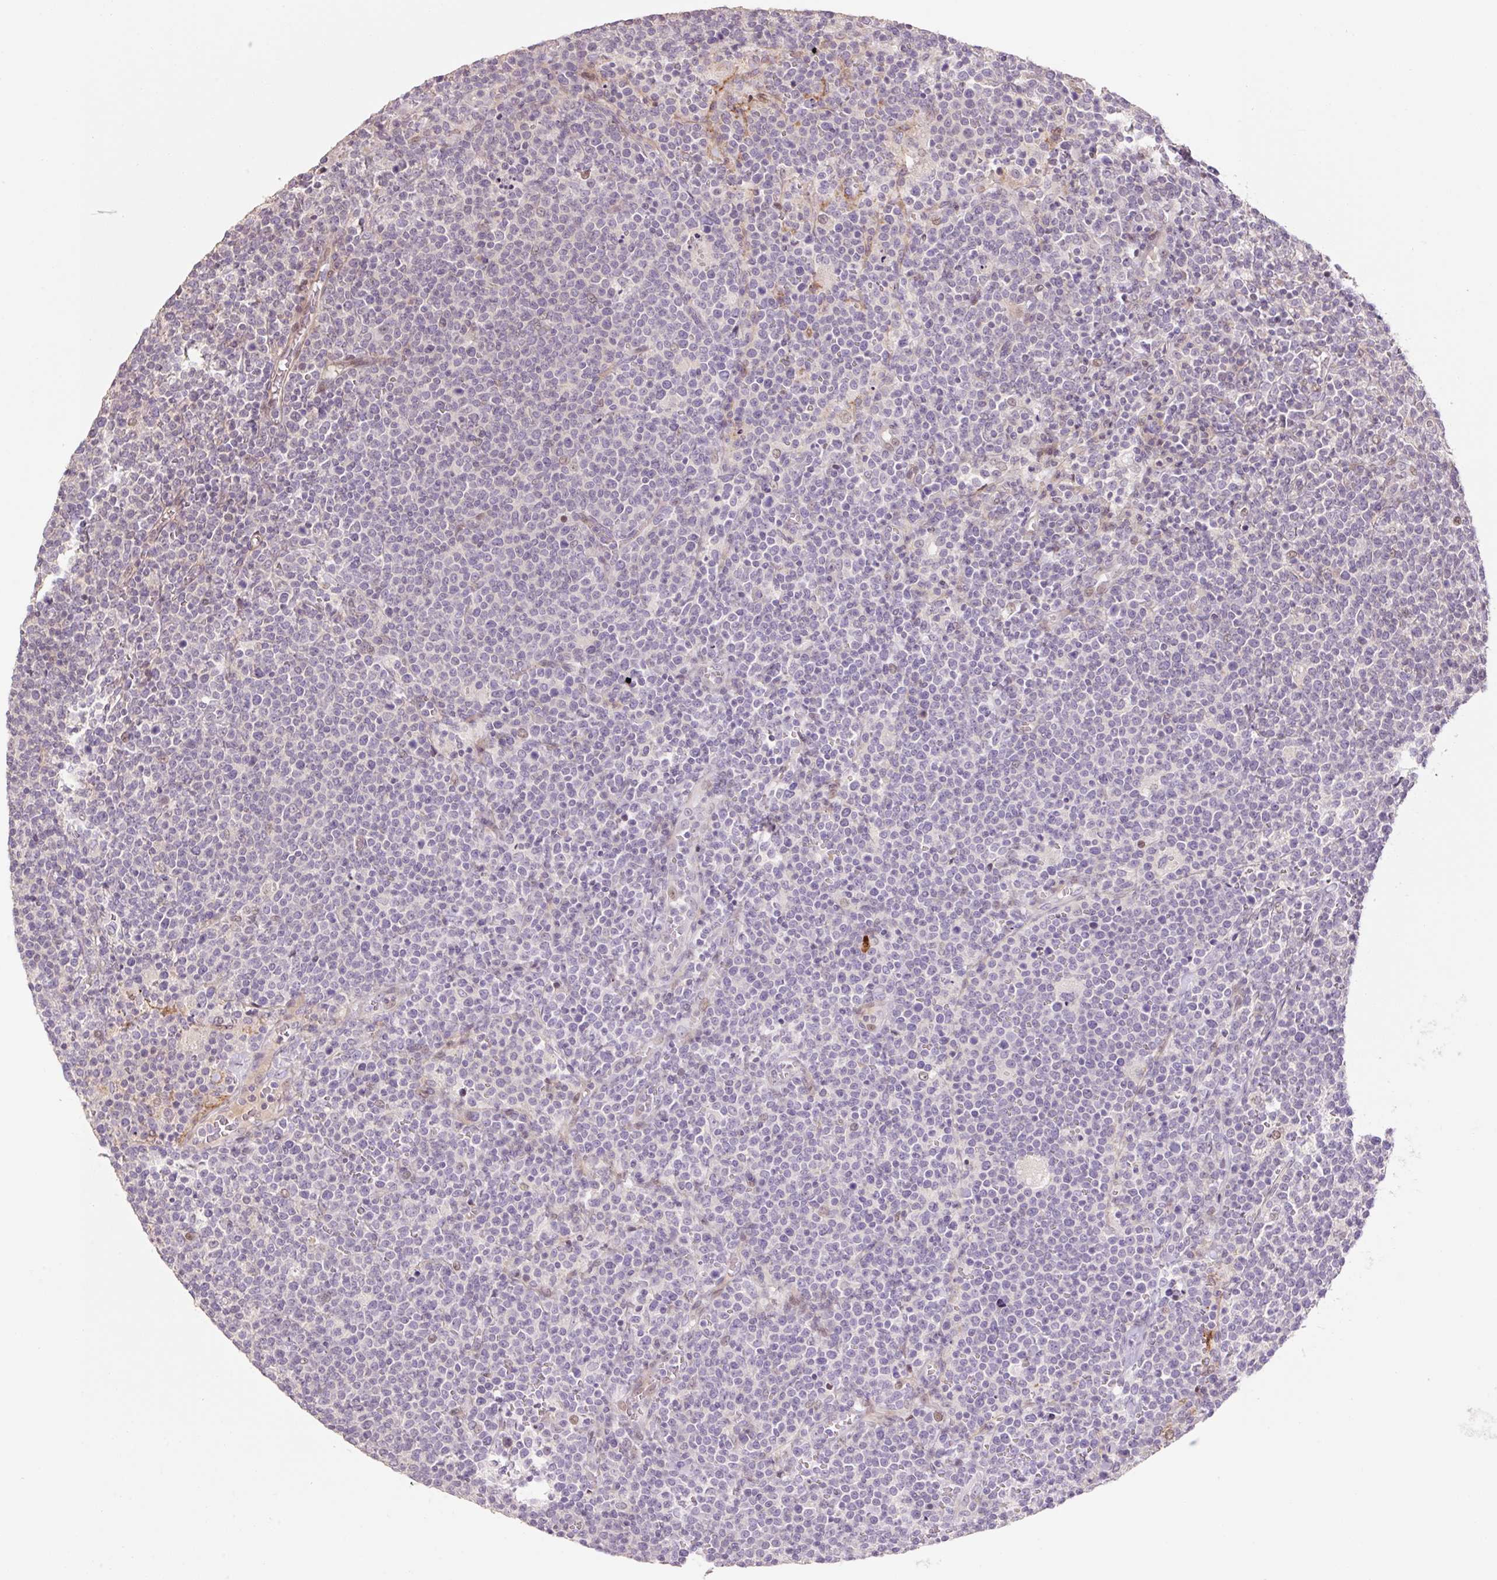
{"staining": {"intensity": "negative", "quantity": "none", "location": "none"}, "tissue": "lymphoma", "cell_type": "Tumor cells", "image_type": "cancer", "snomed": [{"axis": "morphology", "description": "Malignant lymphoma, non-Hodgkin's type, High grade"}, {"axis": "topography", "description": "Lymph node"}], "caption": "Lymphoma was stained to show a protein in brown. There is no significant staining in tumor cells.", "gene": "ZNF552", "patient": {"sex": "male", "age": 61}}